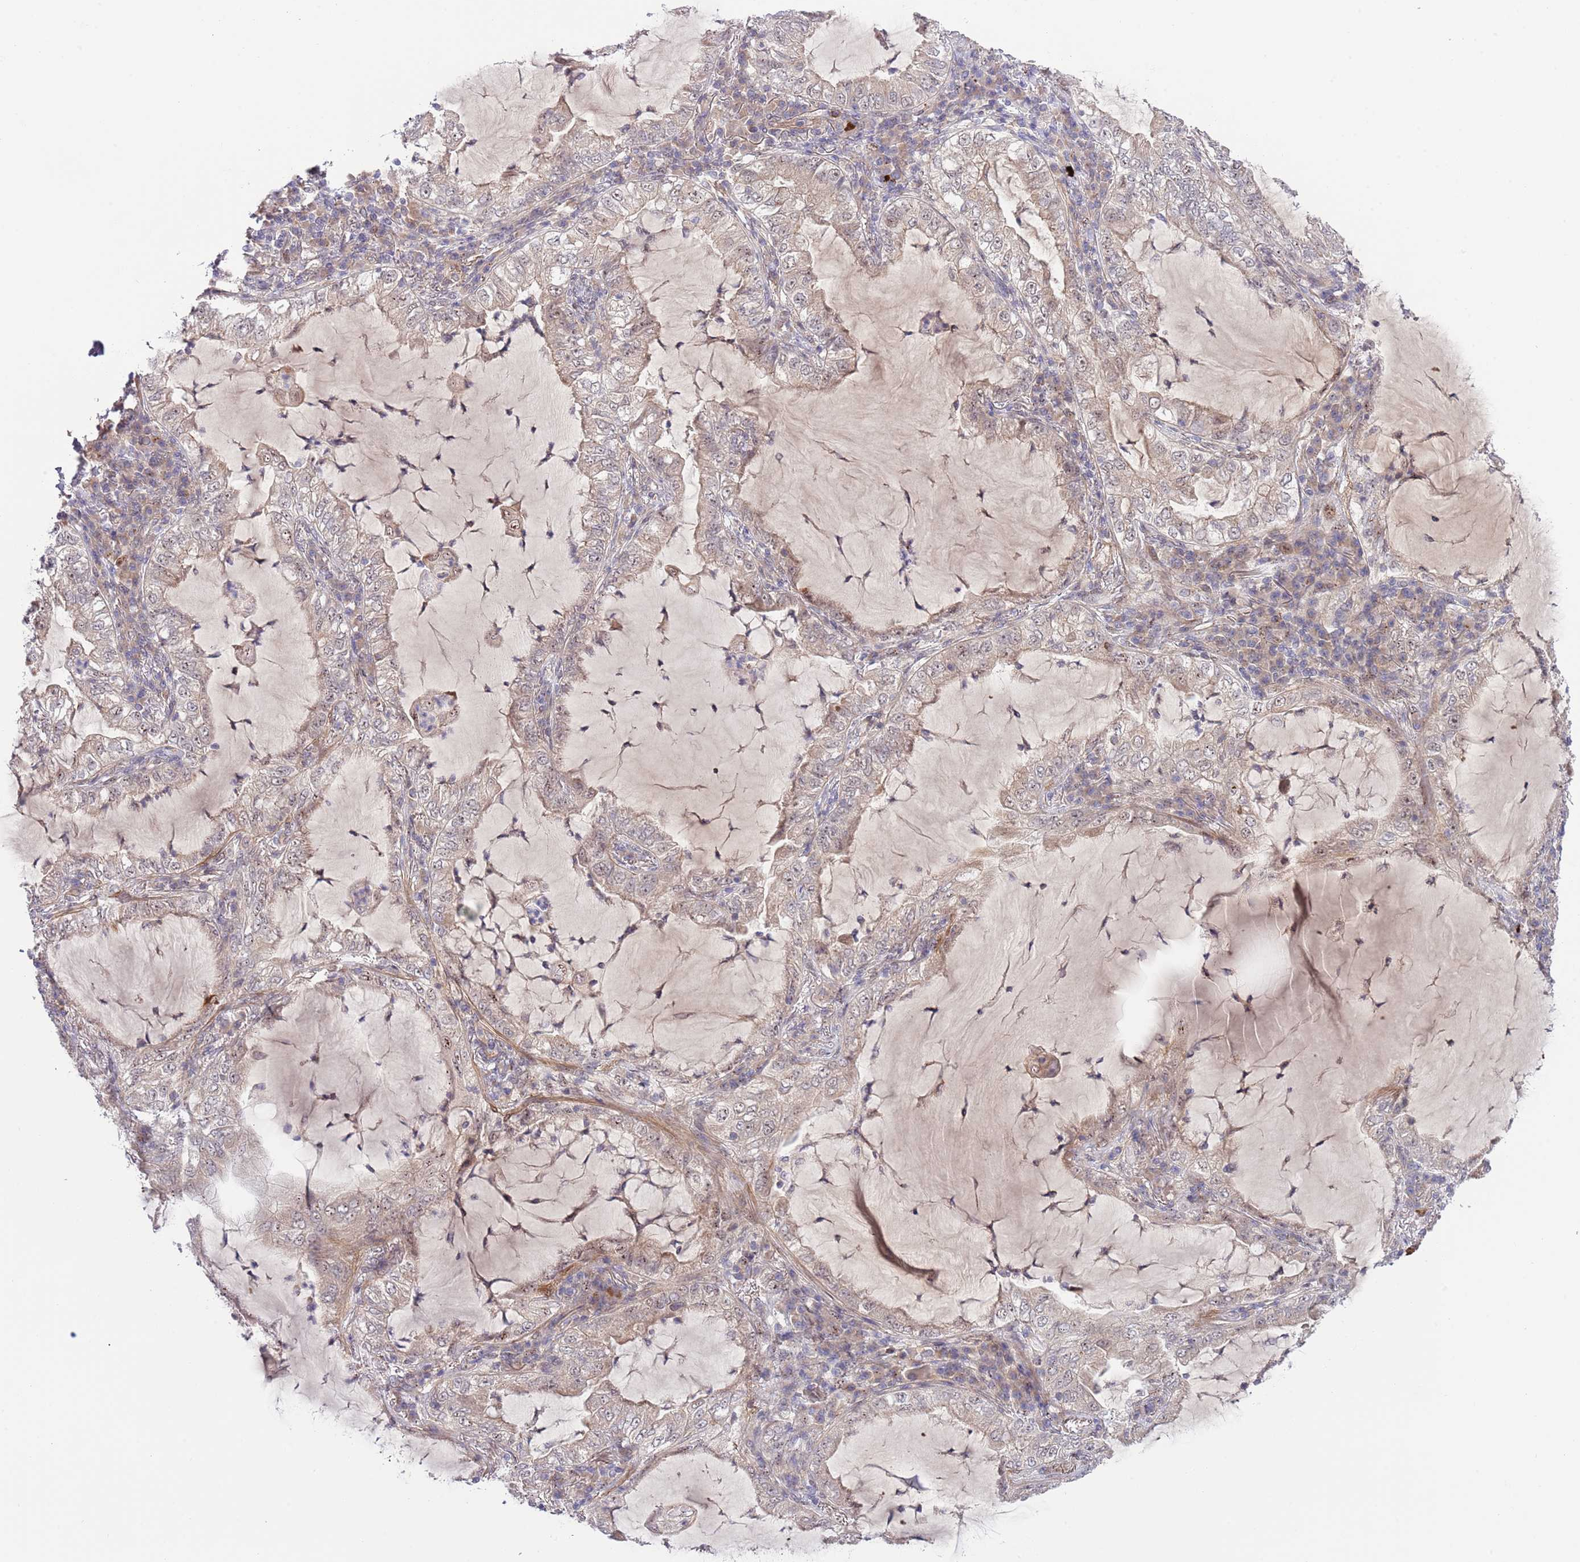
{"staining": {"intensity": "weak", "quantity": "<25%", "location": "nuclear"}, "tissue": "lung cancer", "cell_type": "Tumor cells", "image_type": "cancer", "snomed": [{"axis": "morphology", "description": "Adenocarcinoma, NOS"}, {"axis": "topography", "description": "Lung"}], "caption": "Lung cancer (adenocarcinoma) was stained to show a protein in brown. There is no significant positivity in tumor cells.", "gene": "PRR16", "patient": {"sex": "female", "age": 73}}